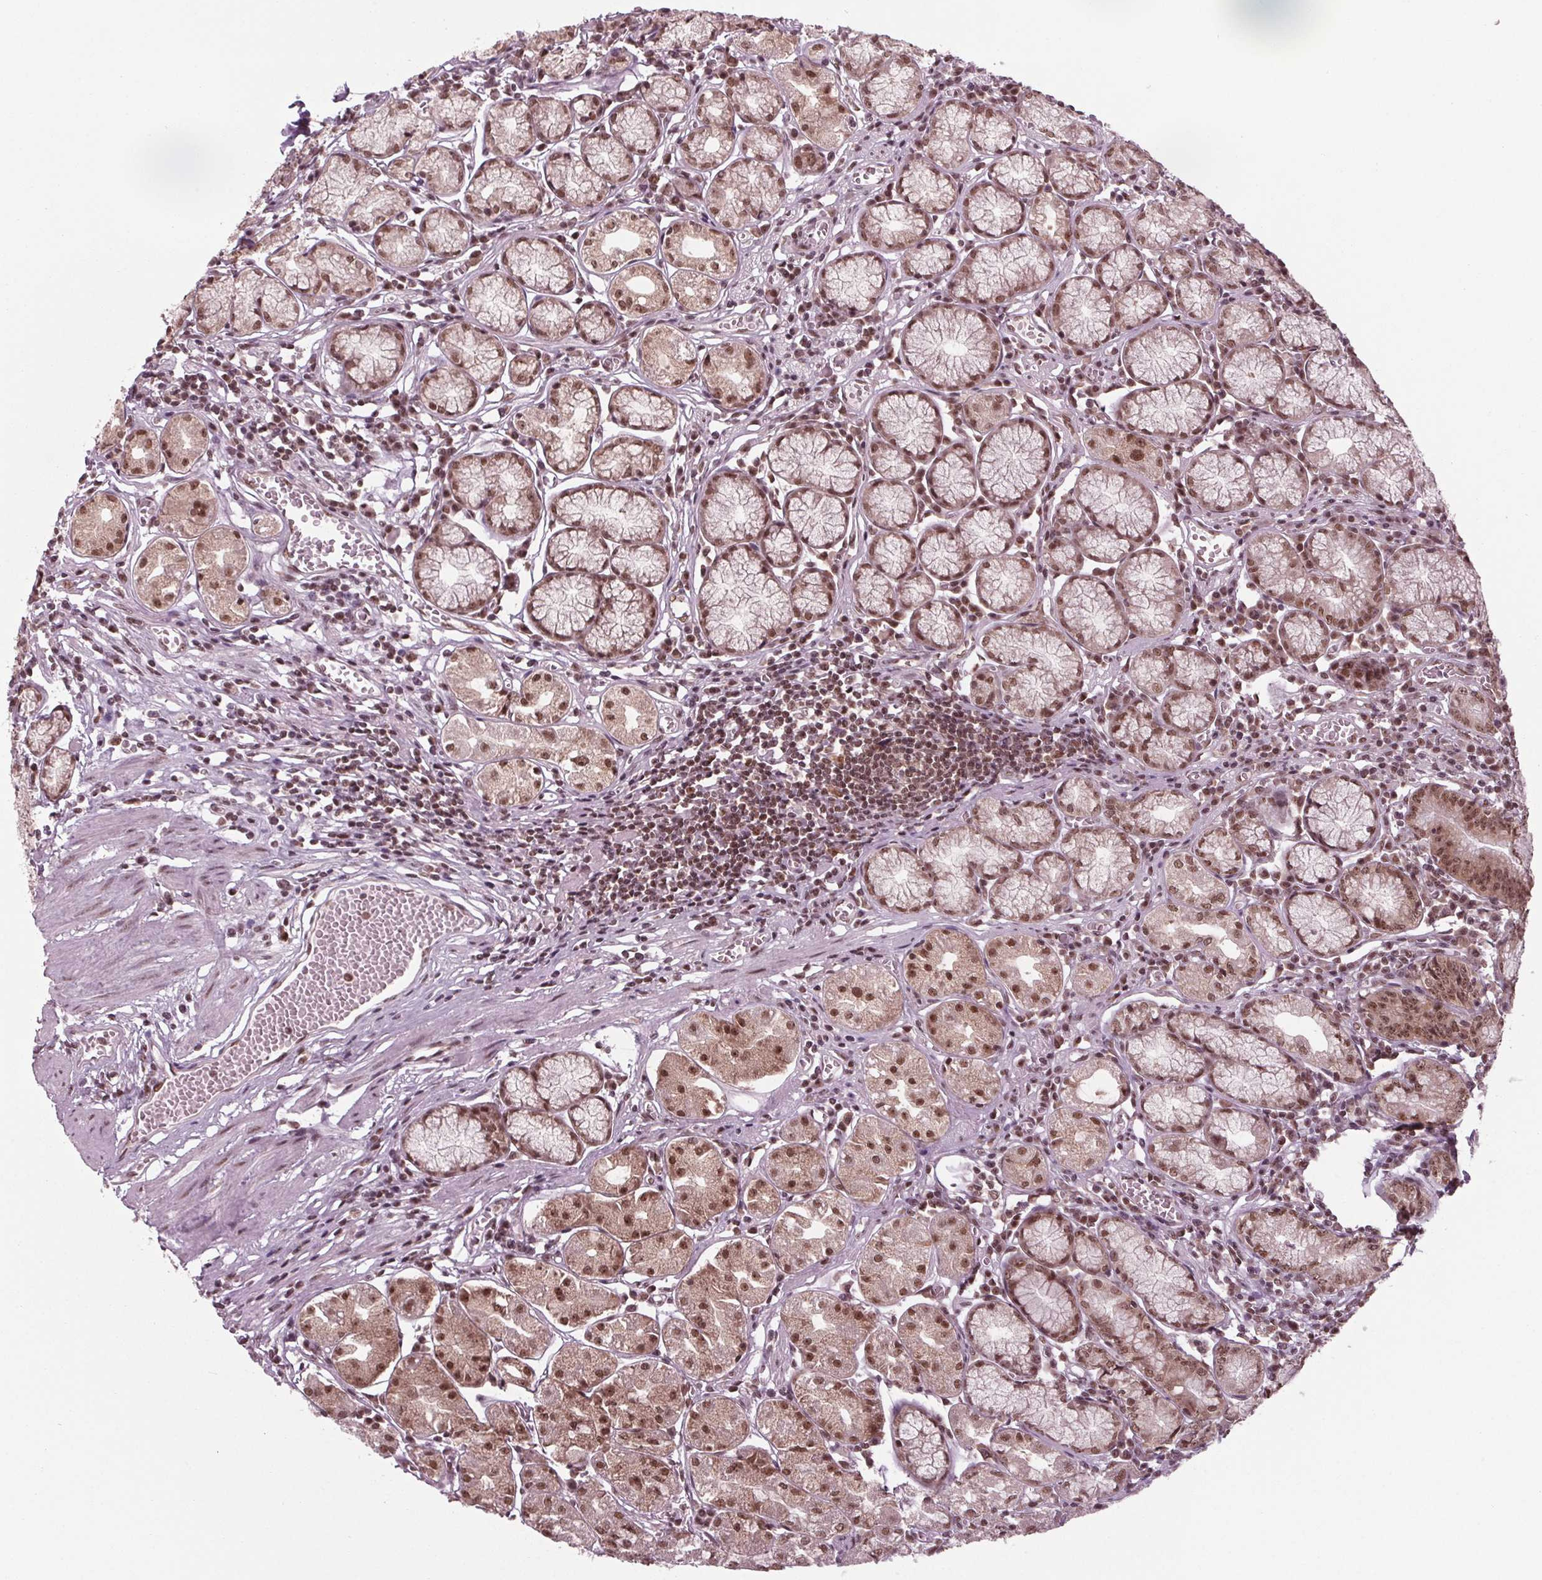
{"staining": {"intensity": "strong", "quantity": ">75%", "location": "nuclear"}, "tissue": "stomach", "cell_type": "Glandular cells", "image_type": "normal", "snomed": [{"axis": "morphology", "description": "Normal tissue, NOS"}, {"axis": "topography", "description": "Stomach"}], "caption": "Human stomach stained for a protein (brown) reveals strong nuclear positive positivity in approximately >75% of glandular cells.", "gene": "DDX41", "patient": {"sex": "male", "age": 55}}